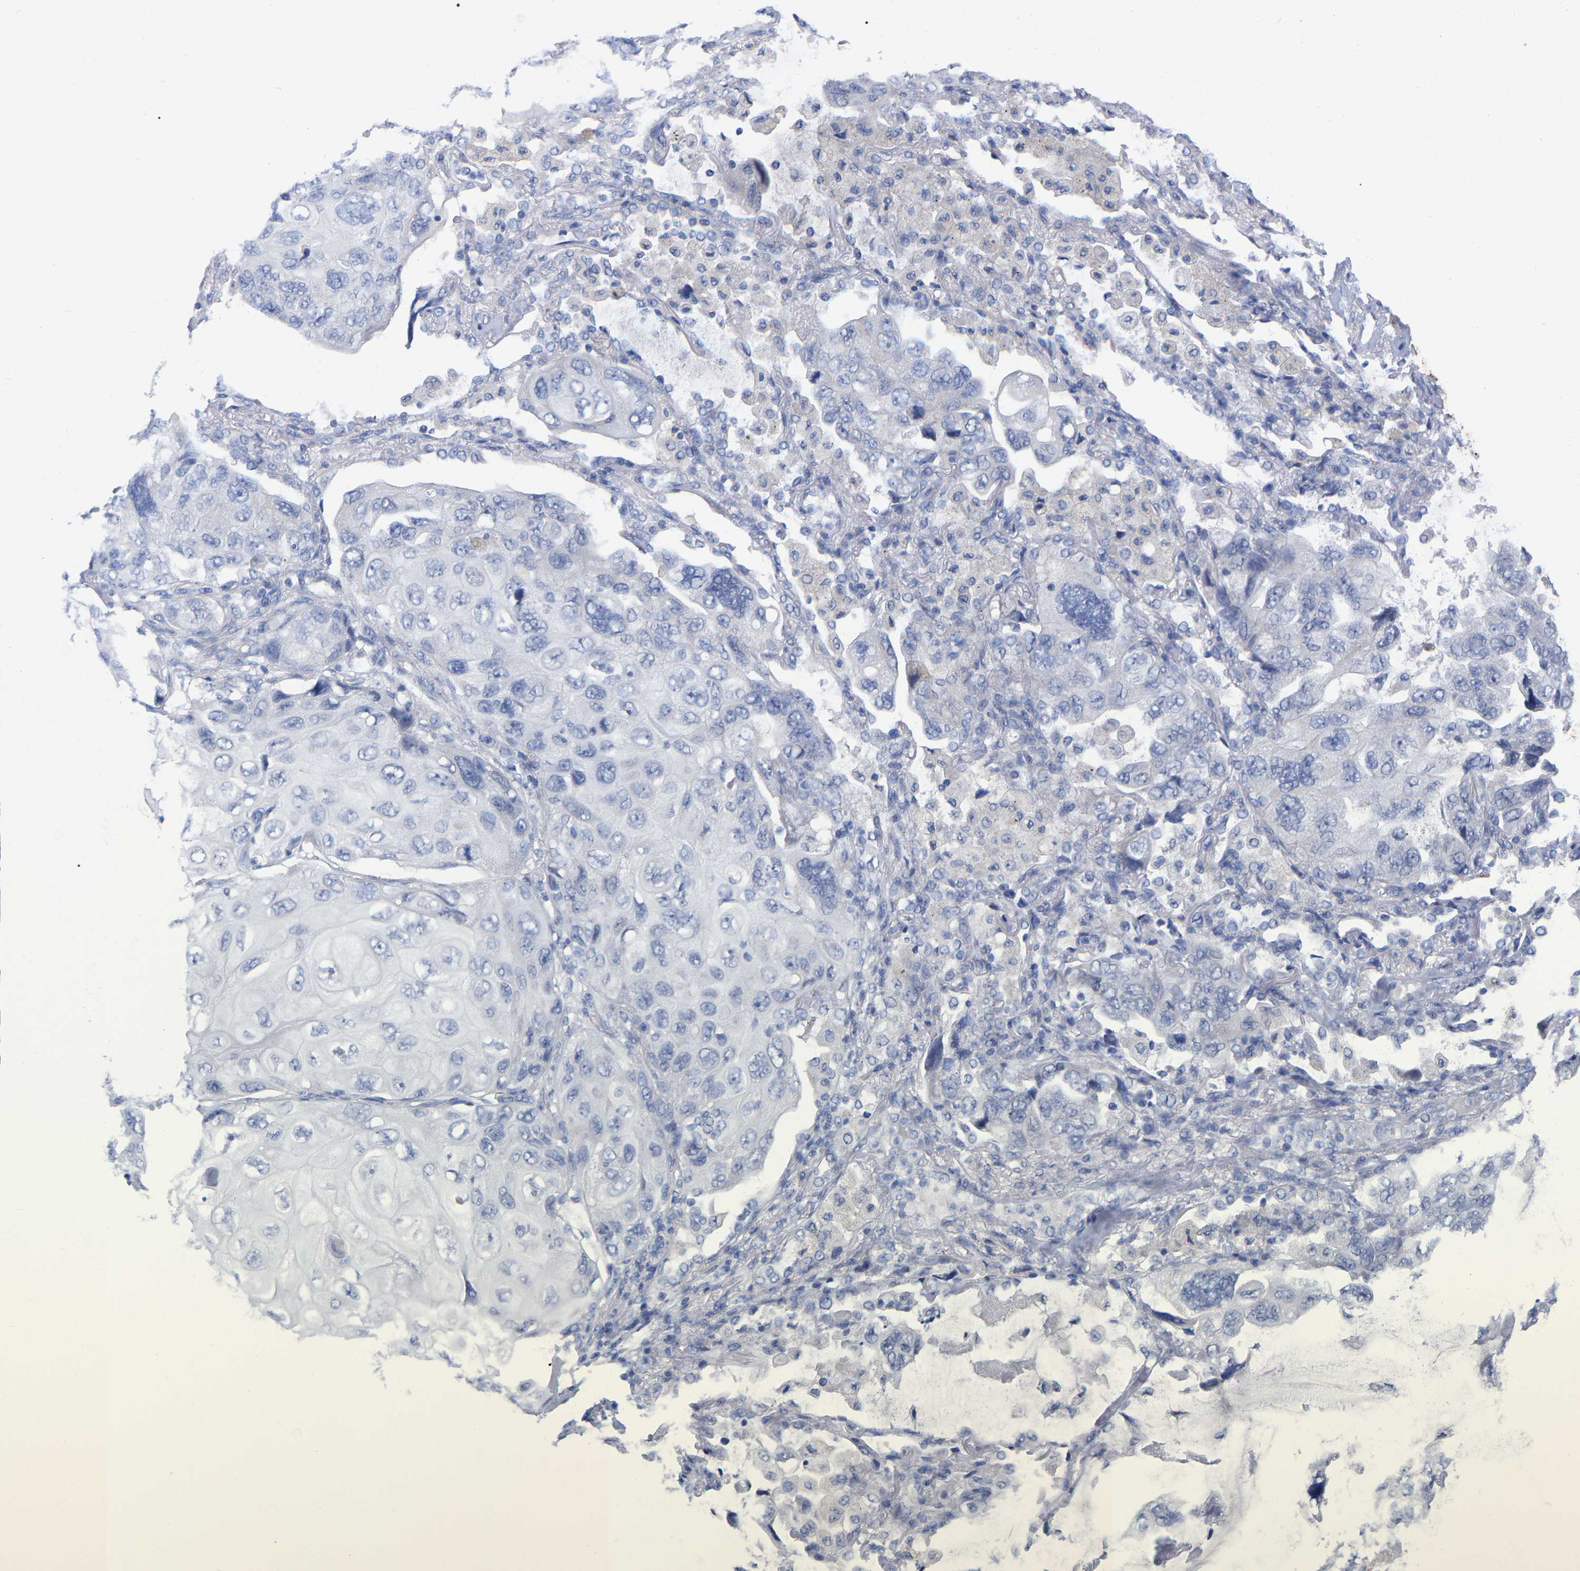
{"staining": {"intensity": "negative", "quantity": "none", "location": "none"}, "tissue": "lung cancer", "cell_type": "Tumor cells", "image_type": "cancer", "snomed": [{"axis": "morphology", "description": "Squamous cell carcinoma, NOS"}, {"axis": "topography", "description": "Lung"}], "caption": "Human lung cancer stained for a protein using immunohistochemistry (IHC) displays no staining in tumor cells.", "gene": "HAPLN1", "patient": {"sex": "female", "age": 73}}